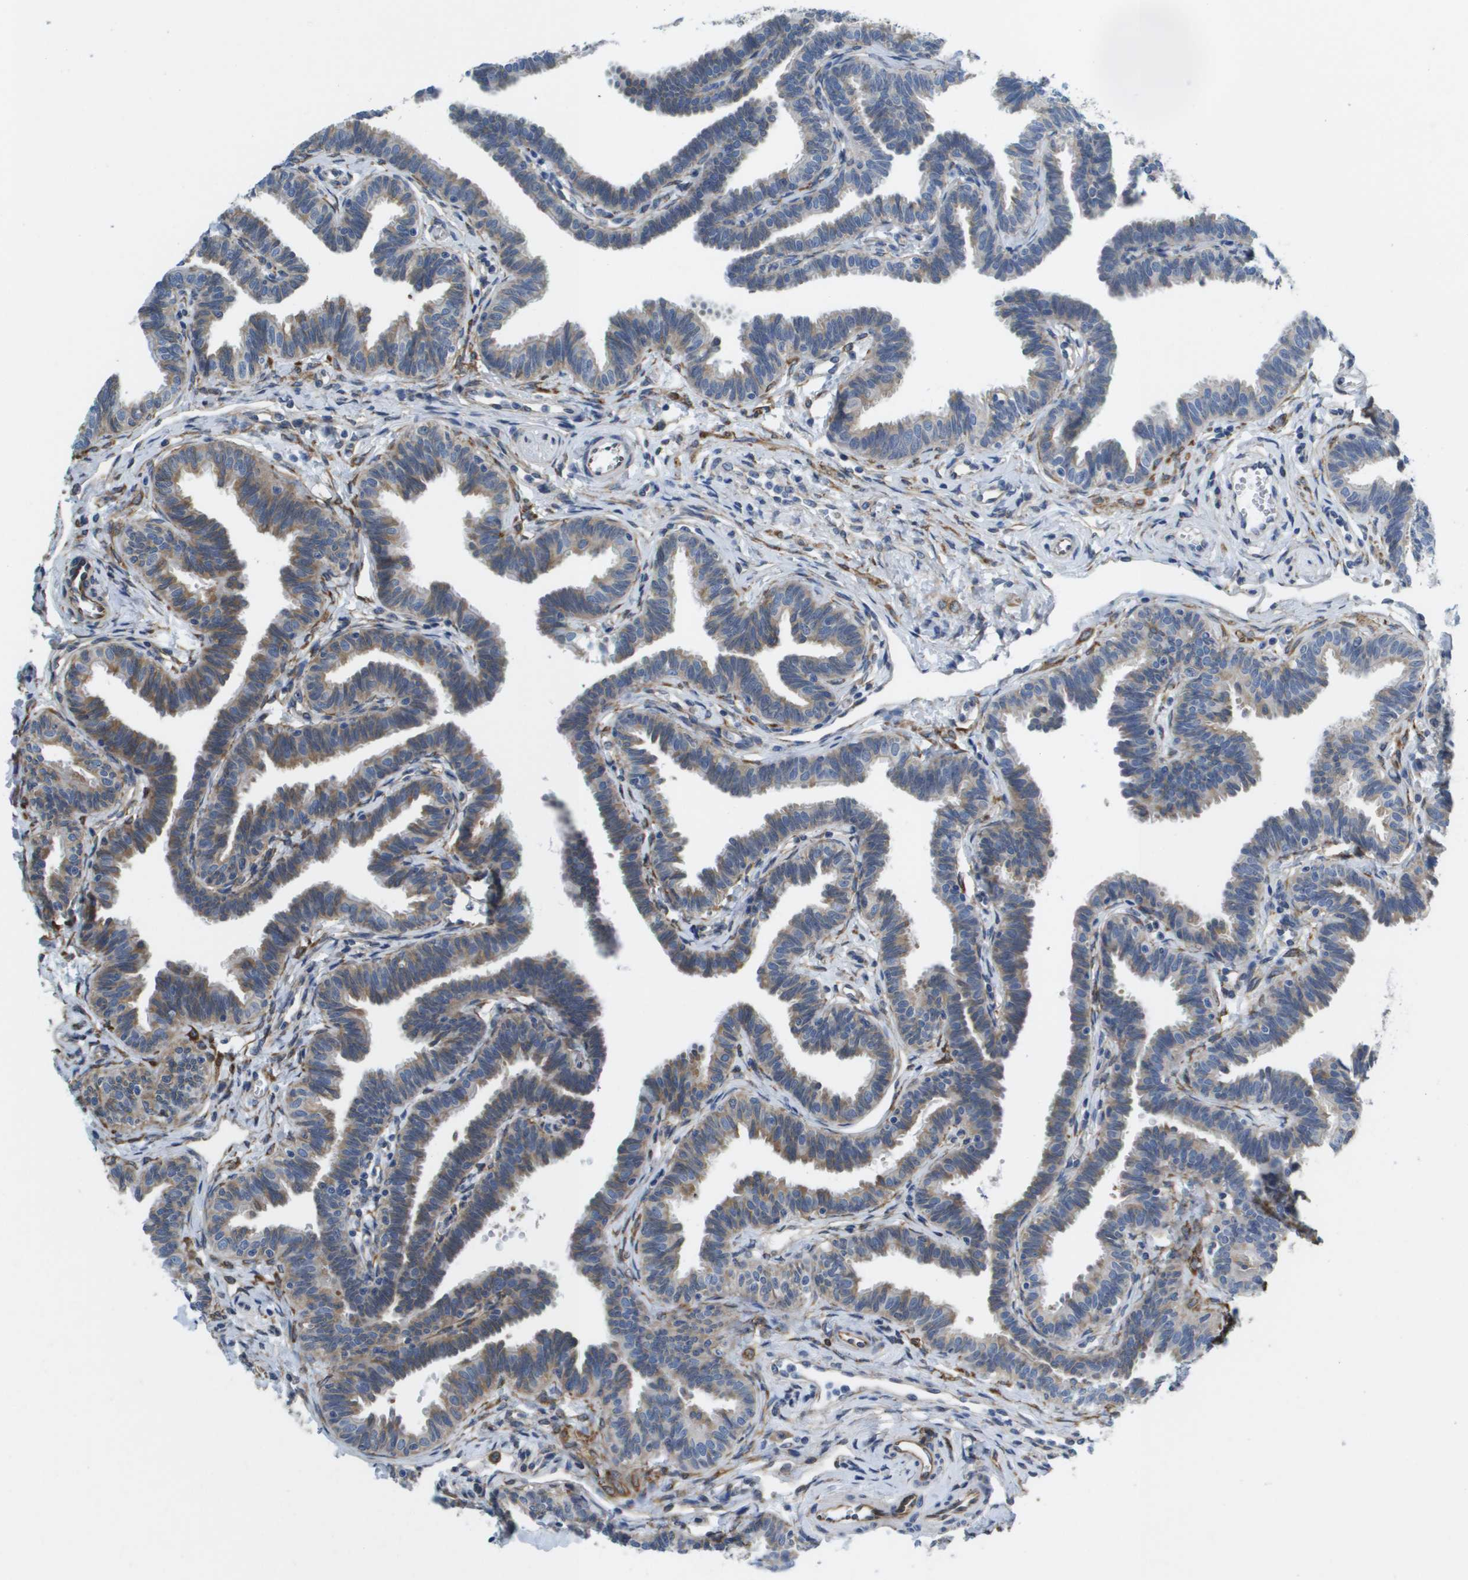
{"staining": {"intensity": "moderate", "quantity": "25%-75%", "location": "cytoplasmic/membranous"}, "tissue": "fallopian tube", "cell_type": "Glandular cells", "image_type": "normal", "snomed": [{"axis": "morphology", "description": "Normal tissue, NOS"}, {"axis": "topography", "description": "Fallopian tube"}, {"axis": "topography", "description": "Ovary"}], "caption": "Glandular cells show moderate cytoplasmic/membranous staining in about 25%-75% of cells in benign fallopian tube. (DAB = brown stain, brightfield microscopy at high magnification).", "gene": "ST3GAL2", "patient": {"sex": "female", "age": 23}}